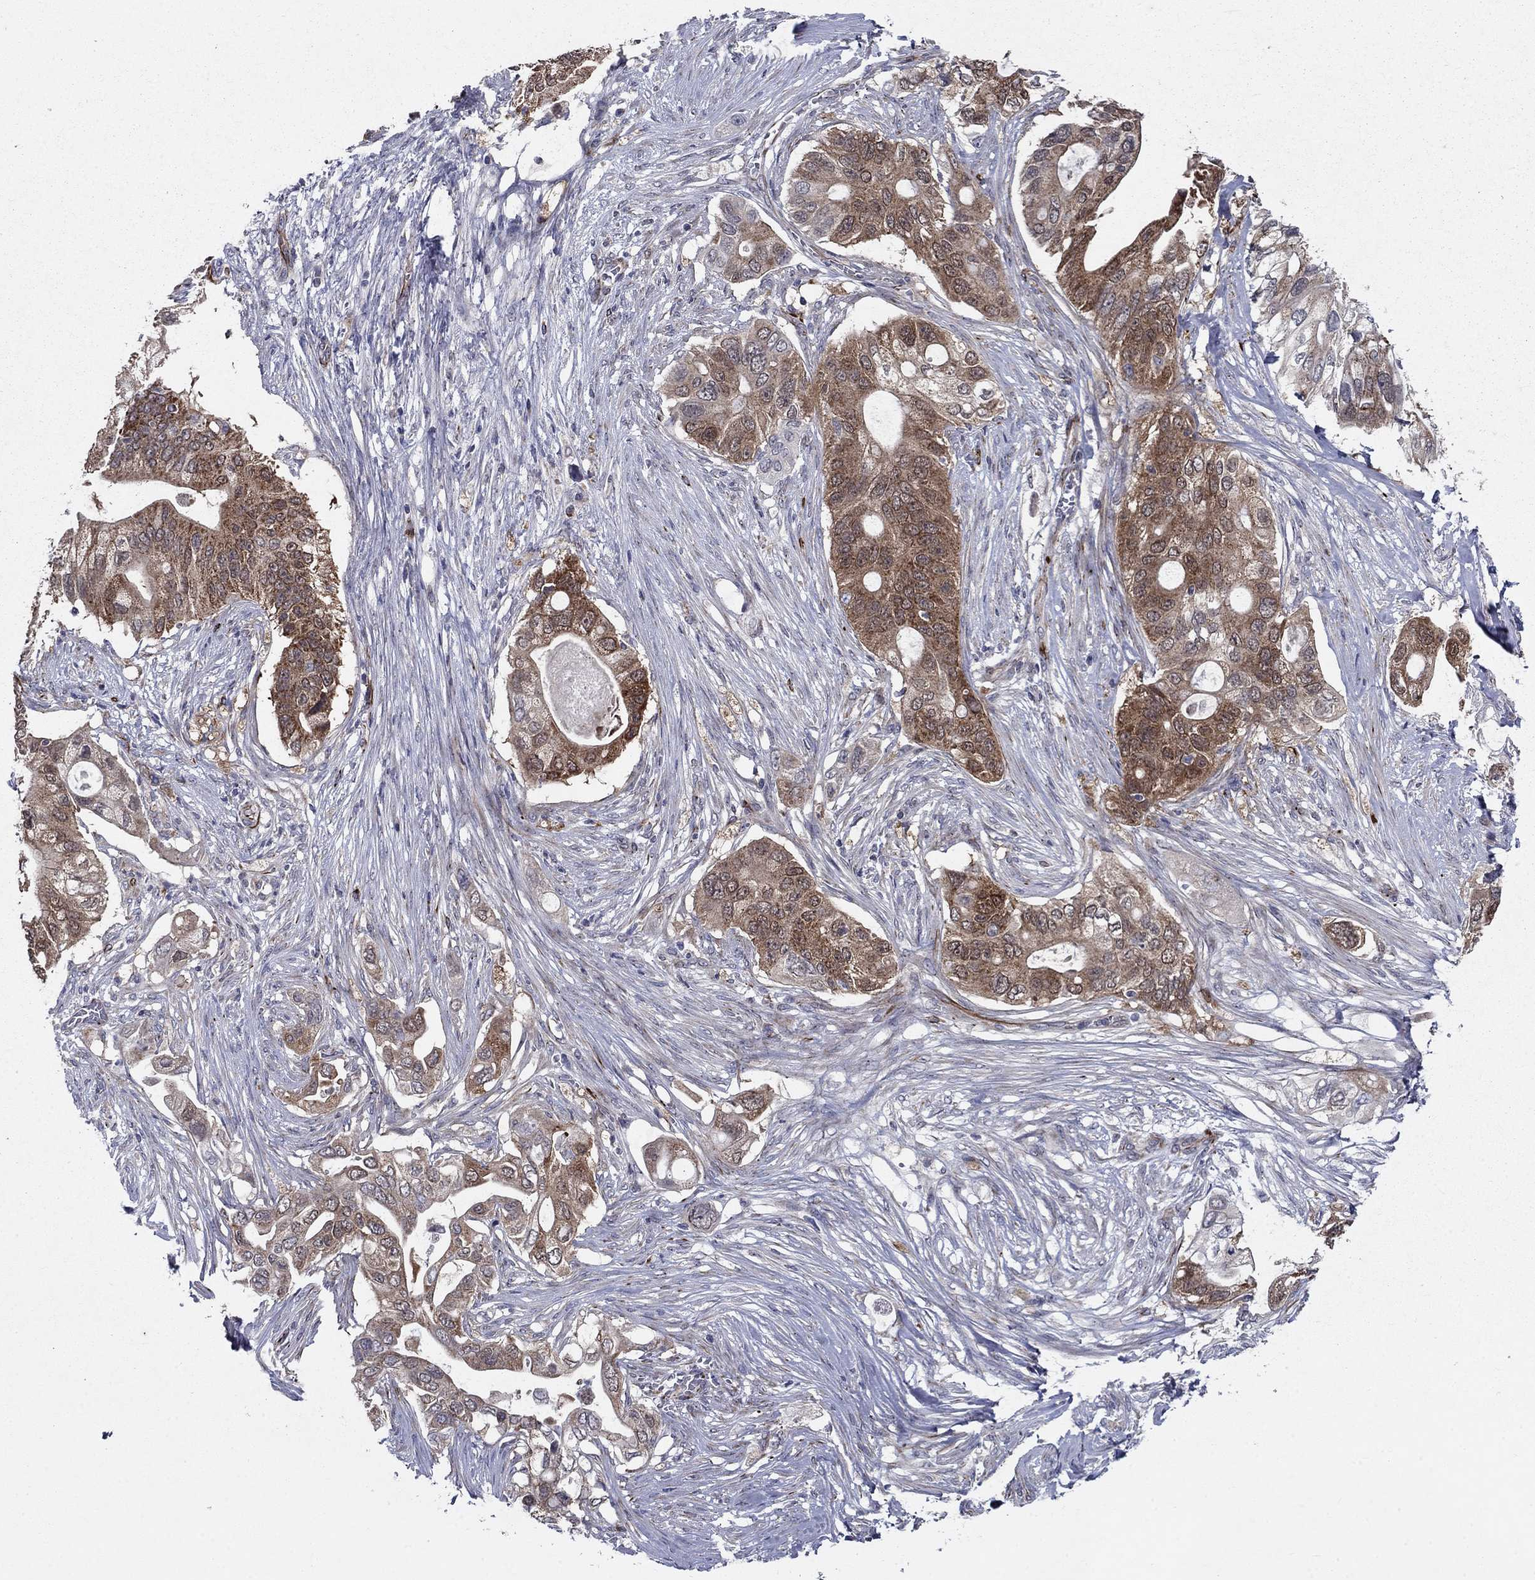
{"staining": {"intensity": "strong", "quantity": "25%-75%", "location": "cytoplasmic/membranous"}, "tissue": "pancreatic cancer", "cell_type": "Tumor cells", "image_type": "cancer", "snomed": [{"axis": "morphology", "description": "Adenocarcinoma, NOS"}, {"axis": "topography", "description": "Pancreas"}], "caption": "IHC staining of pancreatic cancer, which exhibits high levels of strong cytoplasmic/membranous positivity in approximately 25%-75% of tumor cells indicating strong cytoplasmic/membranous protein staining. The staining was performed using DAB (brown) for protein detection and nuclei were counterstained in hematoxylin (blue).", "gene": "LACTB2", "patient": {"sex": "female", "age": 72}}